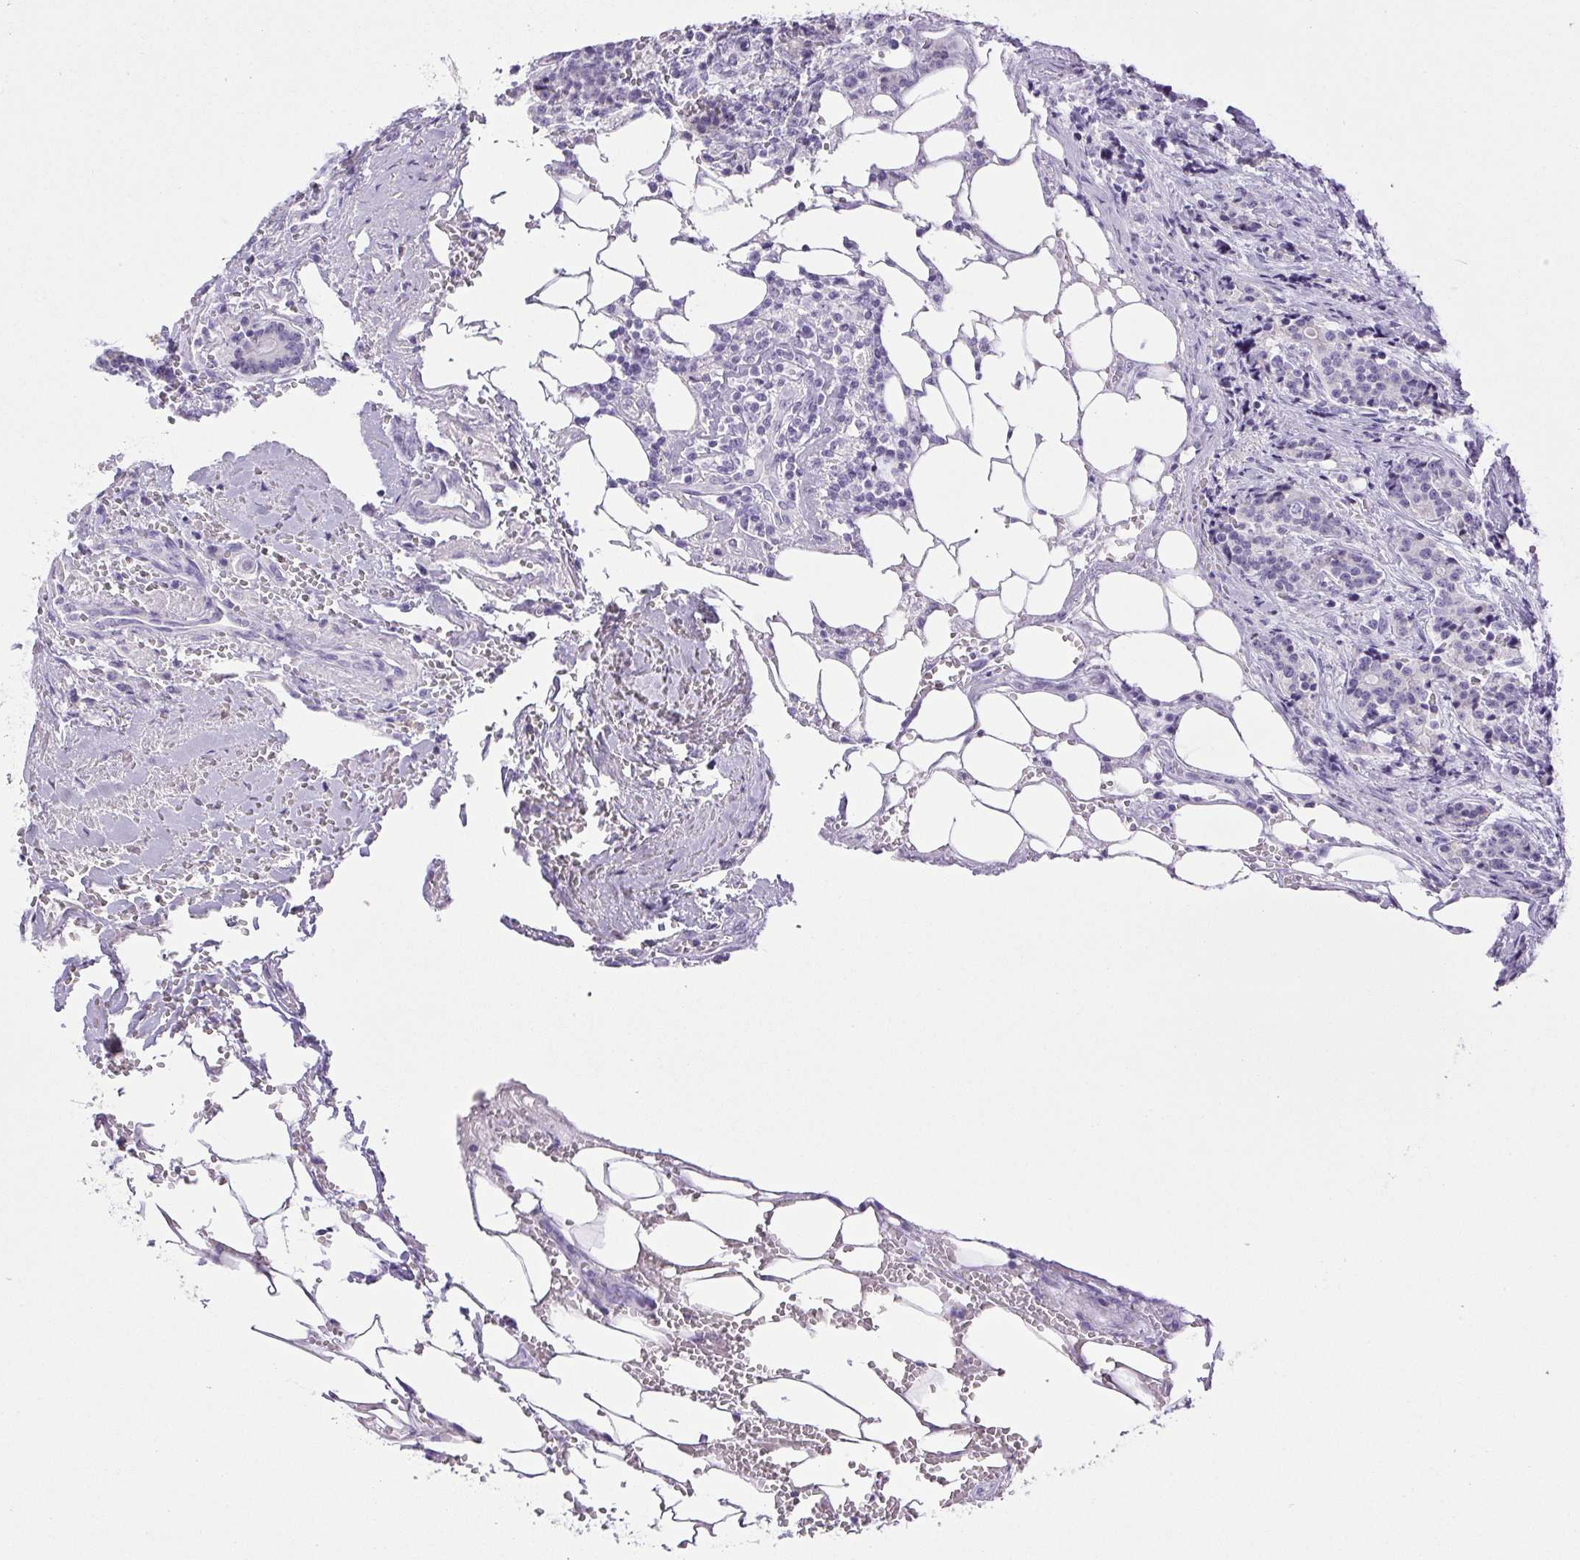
{"staining": {"intensity": "negative", "quantity": "none", "location": "none"}, "tissue": "carcinoid", "cell_type": "Tumor cells", "image_type": "cancer", "snomed": [{"axis": "morphology", "description": "Carcinoid, malignant, NOS"}, {"axis": "topography", "description": "Small intestine"}], "caption": "Tumor cells show no significant protein expression in carcinoid.", "gene": "PAPPA2", "patient": {"sex": "female", "age": 73}}